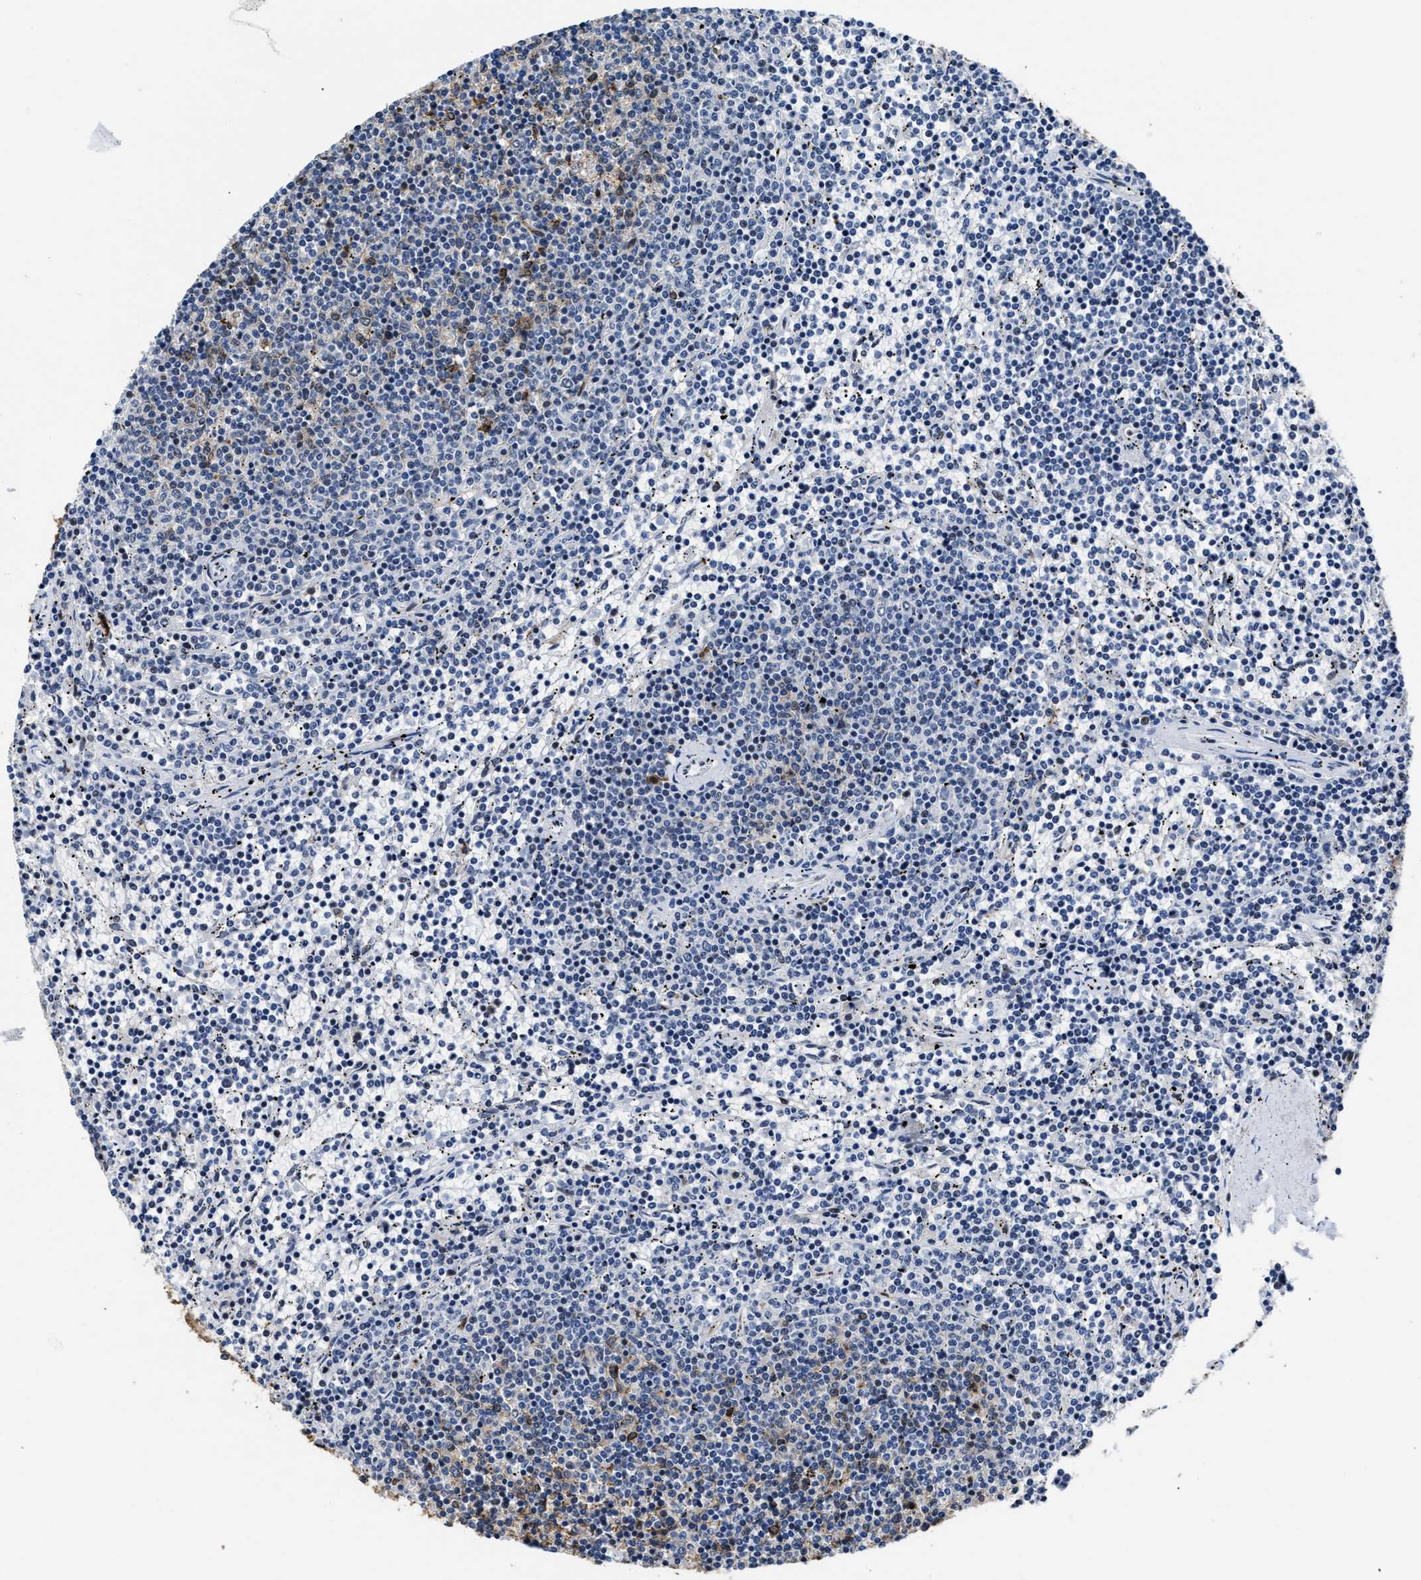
{"staining": {"intensity": "negative", "quantity": "none", "location": "none"}, "tissue": "lymphoma", "cell_type": "Tumor cells", "image_type": "cancer", "snomed": [{"axis": "morphology", "description": "Malignant lymphoma, non-Hodgkin's type, Low grade"}, {"axis": "topography", "description": "Spleen"}], "caption": "Histopathology image shows no significant protein staining in tumor cells of lymphoma.", "gene": "MARCKSL1", "patient": {"sex": "female", "age": 50}}